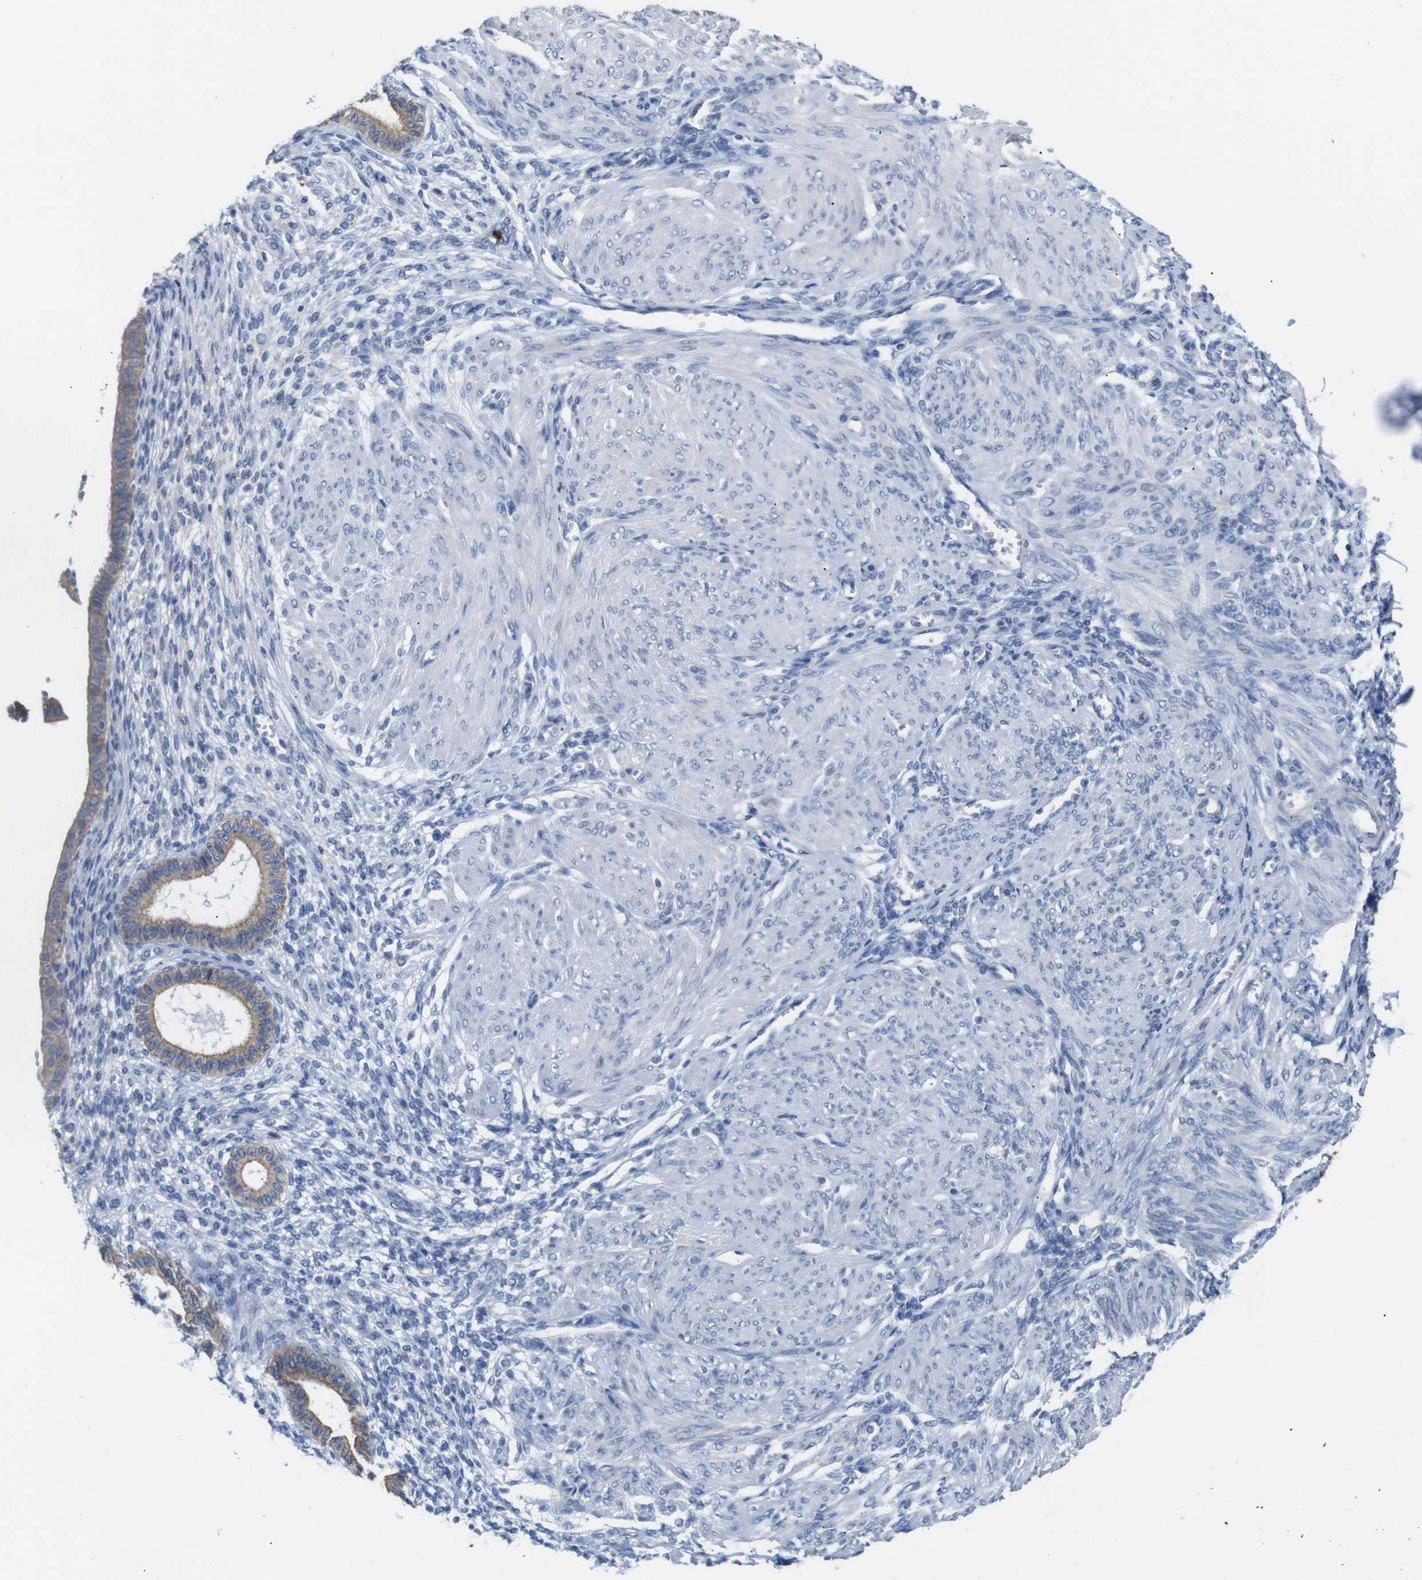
{"staining": {"intensity": "negative", "quantity": "none", "location": "none"}, "tissue": "endometrium", "cell_type": "Cells in endometrial stroma", "image_type": "normal", "snomed": [{"axis": "morphology", "description": "Normal tissue, NOS"}, {"axis": "topography", "description": "Endometrium"}], "caption": "The immunohistochemistry photomicrograph has no significant positivity in cells in endometrial stroma of endometrium.", "gene": "ALOX15", "patient": {"sex": "female", "age": 72}}